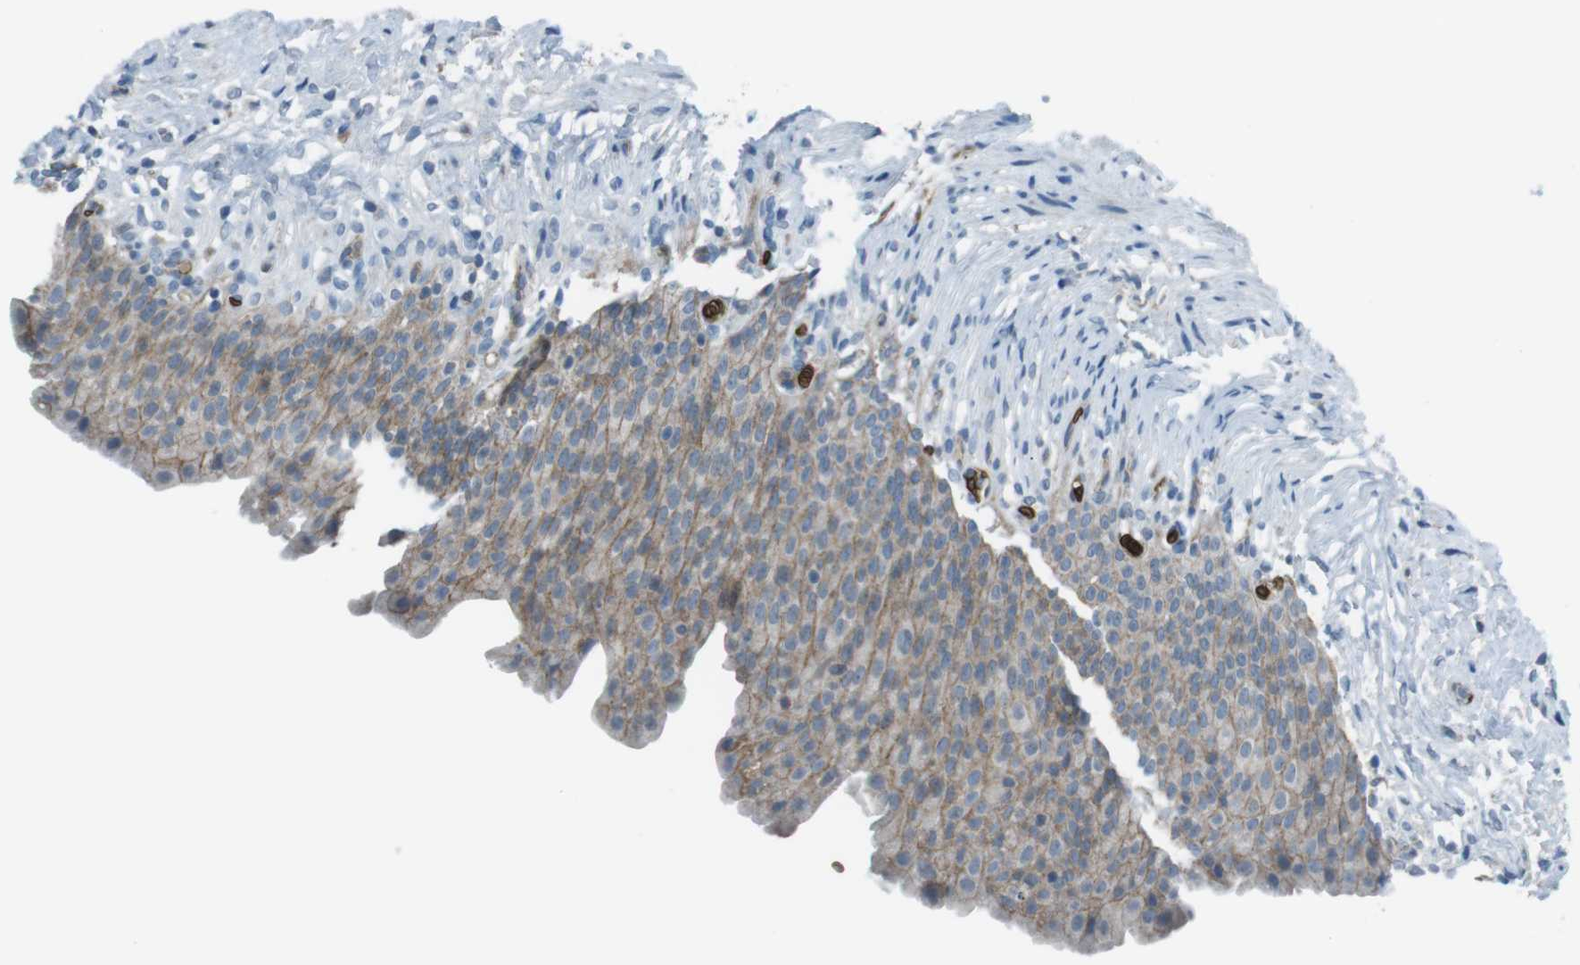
{"staining": {"intensity": "weak", "quantity": ">75%", "location": "cytoplasmic/membranous"}, "tissue": "urinary bladder", "cell_type": "Urothelial cells", "image_type": "normal", "snomed": [{"axis": "morphology", "description": "Normal tissue, NOS"}, {"axis": "topography", "description": "Urinary bladder"}], "caption": "Brown immunohistochemical staining in unremarkable human urinary bladder demonstrates weak cytoplasmic/membranous staining in about >75% of urothelial cells. The staining is performed using DAB brown chromogen to label protein expression. The nuclei are counter-stained blue using hematoxylin.", "gene": "SPTA1", "patient": {"sex": "female", "age": 79}}